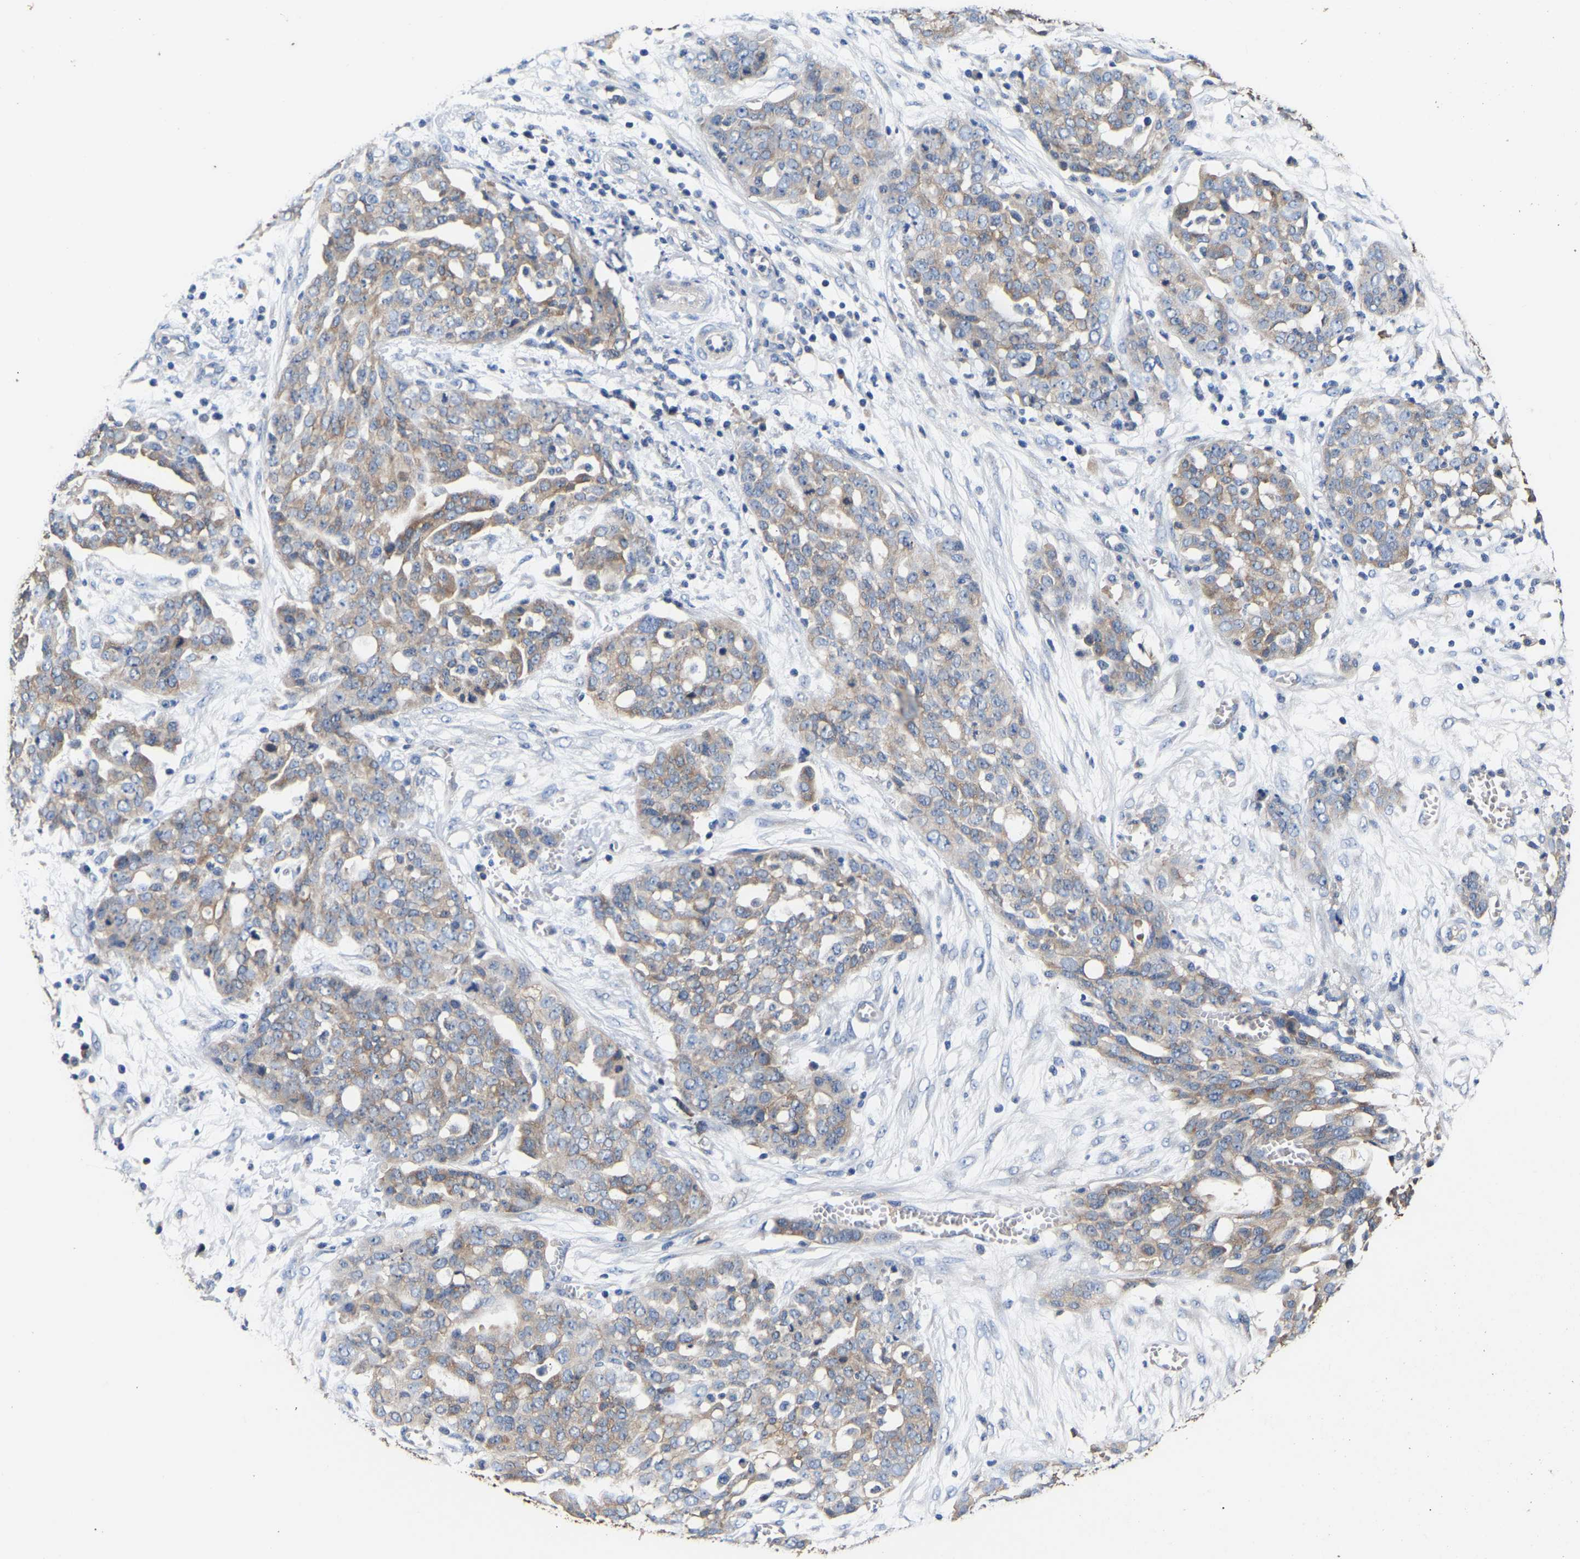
{"staining": {"intensity": "weak", "quantity": "25%-75%", "location": "cytoplasmic/membranous"}, "tissue": "ovarian cancer", "cell_type": "Tumor cells", "image_type": "cancer", "snomed": [{"axis": "morphology", "description": "Cystadenocarcinoma, serous, NOS"}, {"axis": "topography", "description": "Soft tissue"}, {"axis": "topography", "description": "Ovary"}], "caption": "Immunohistochemistry (IHC) histopathology image of neoplastic tissue: human ovarian cancer (serous cystadenocarcinoma) stained using immunohistochemistry exhibits low levels of weak protein expression localized specifically in the cytoplasmic/membranous of tumor cells, appearing as a cytoplasmic/membranous brown color.", "gene": "LRBA", "patient": {"sex": "female", "age": 57}}